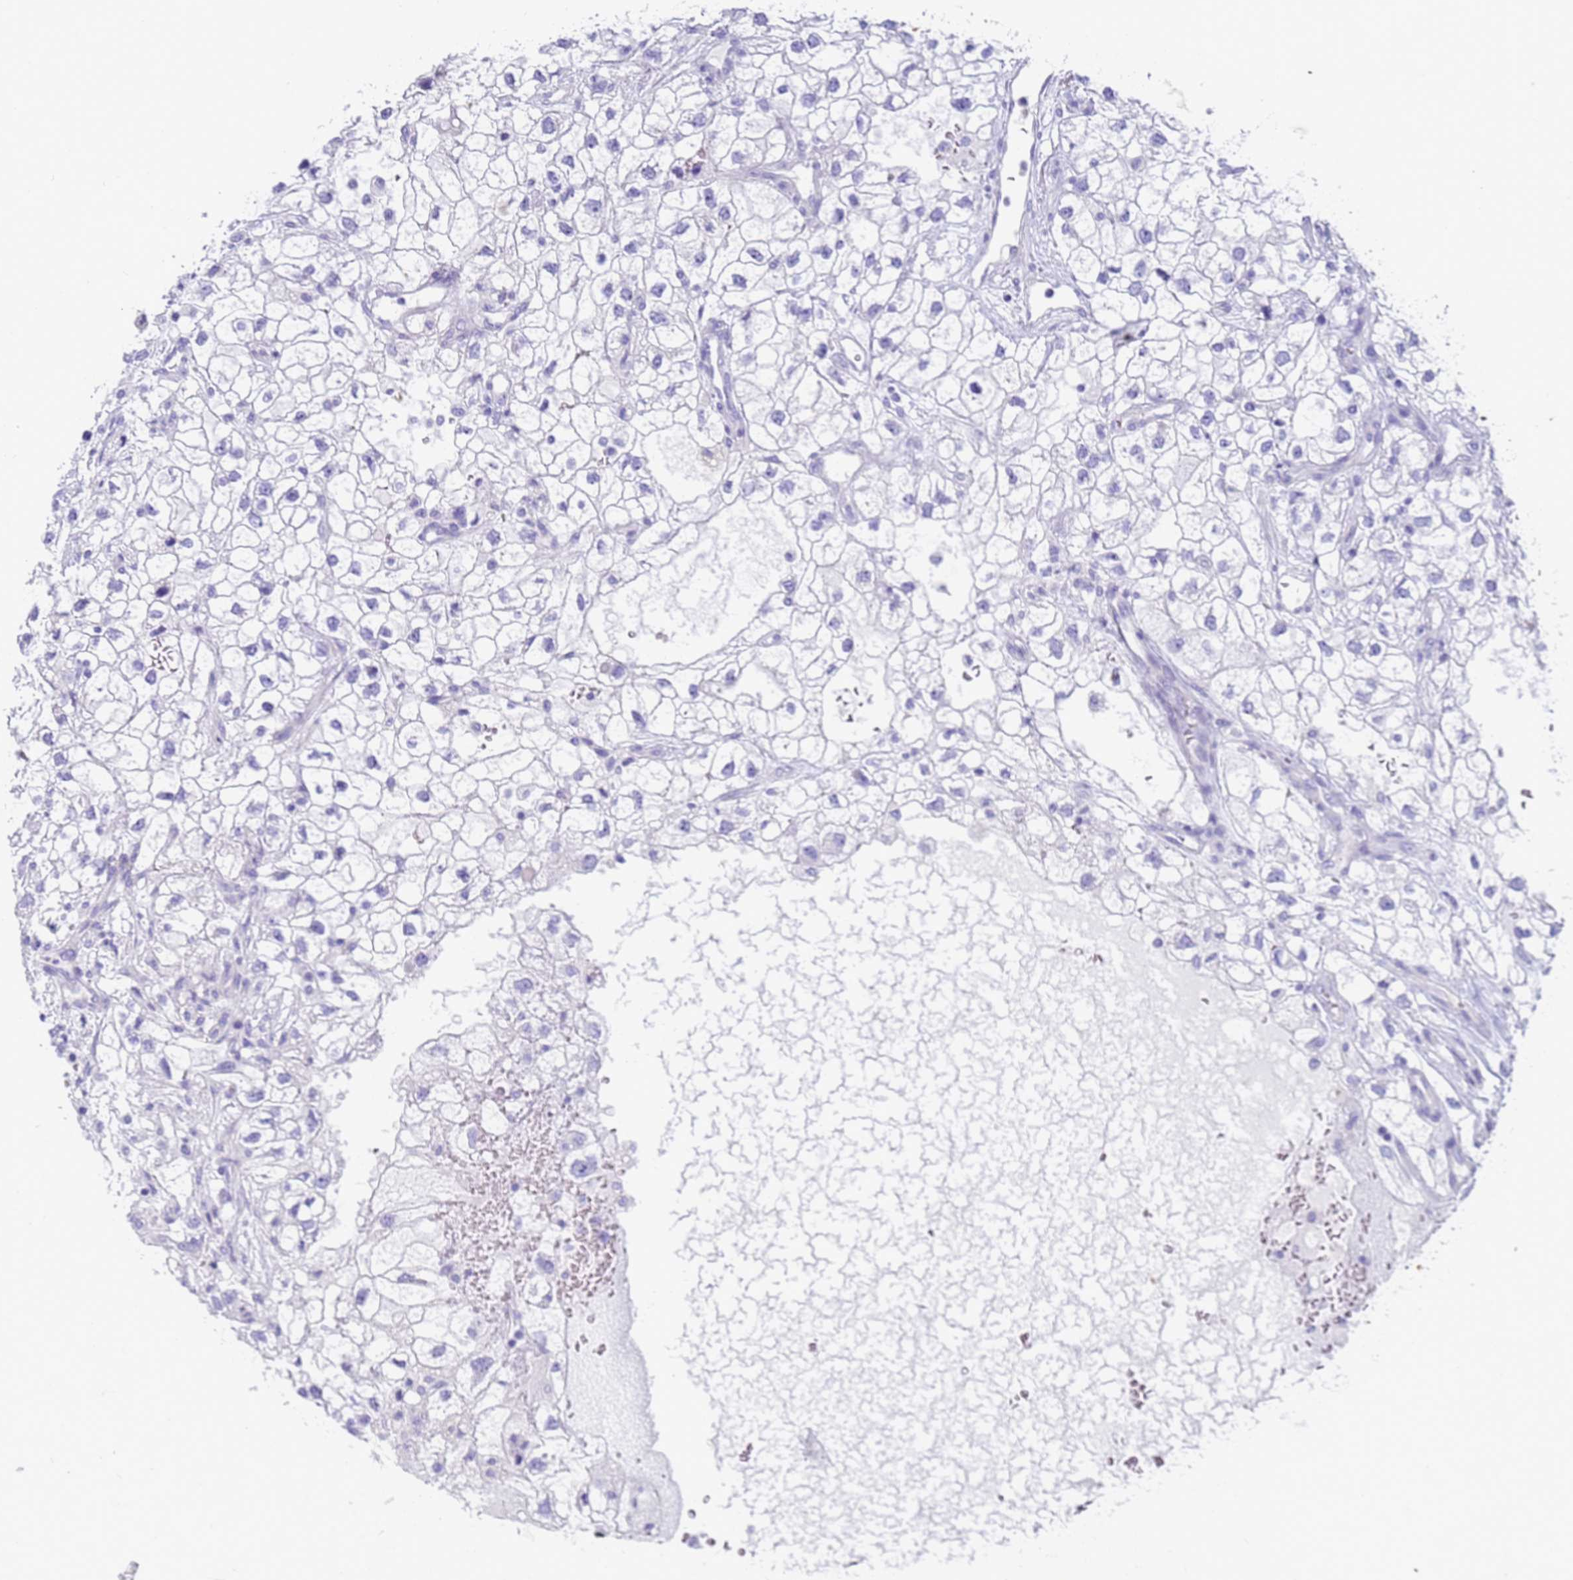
{"staining": {"intensity": "negative", "quantity": "none", "location": "none"}, "tissue": "renal cancer", "cell_type": "Tumor cells", "image_type": "cancer", "snomed": [{"axis": "morphology", "description": "Adenocarcinoma, NOS"}, {"axis": "topography", "description": "Kidney"}], "caption": "The IHC photomicrograph has no significant staining in tumor cells of renal cancer tissue.", "gene": "RNASE2", "patient": {"sex": "male", "age": 59}}